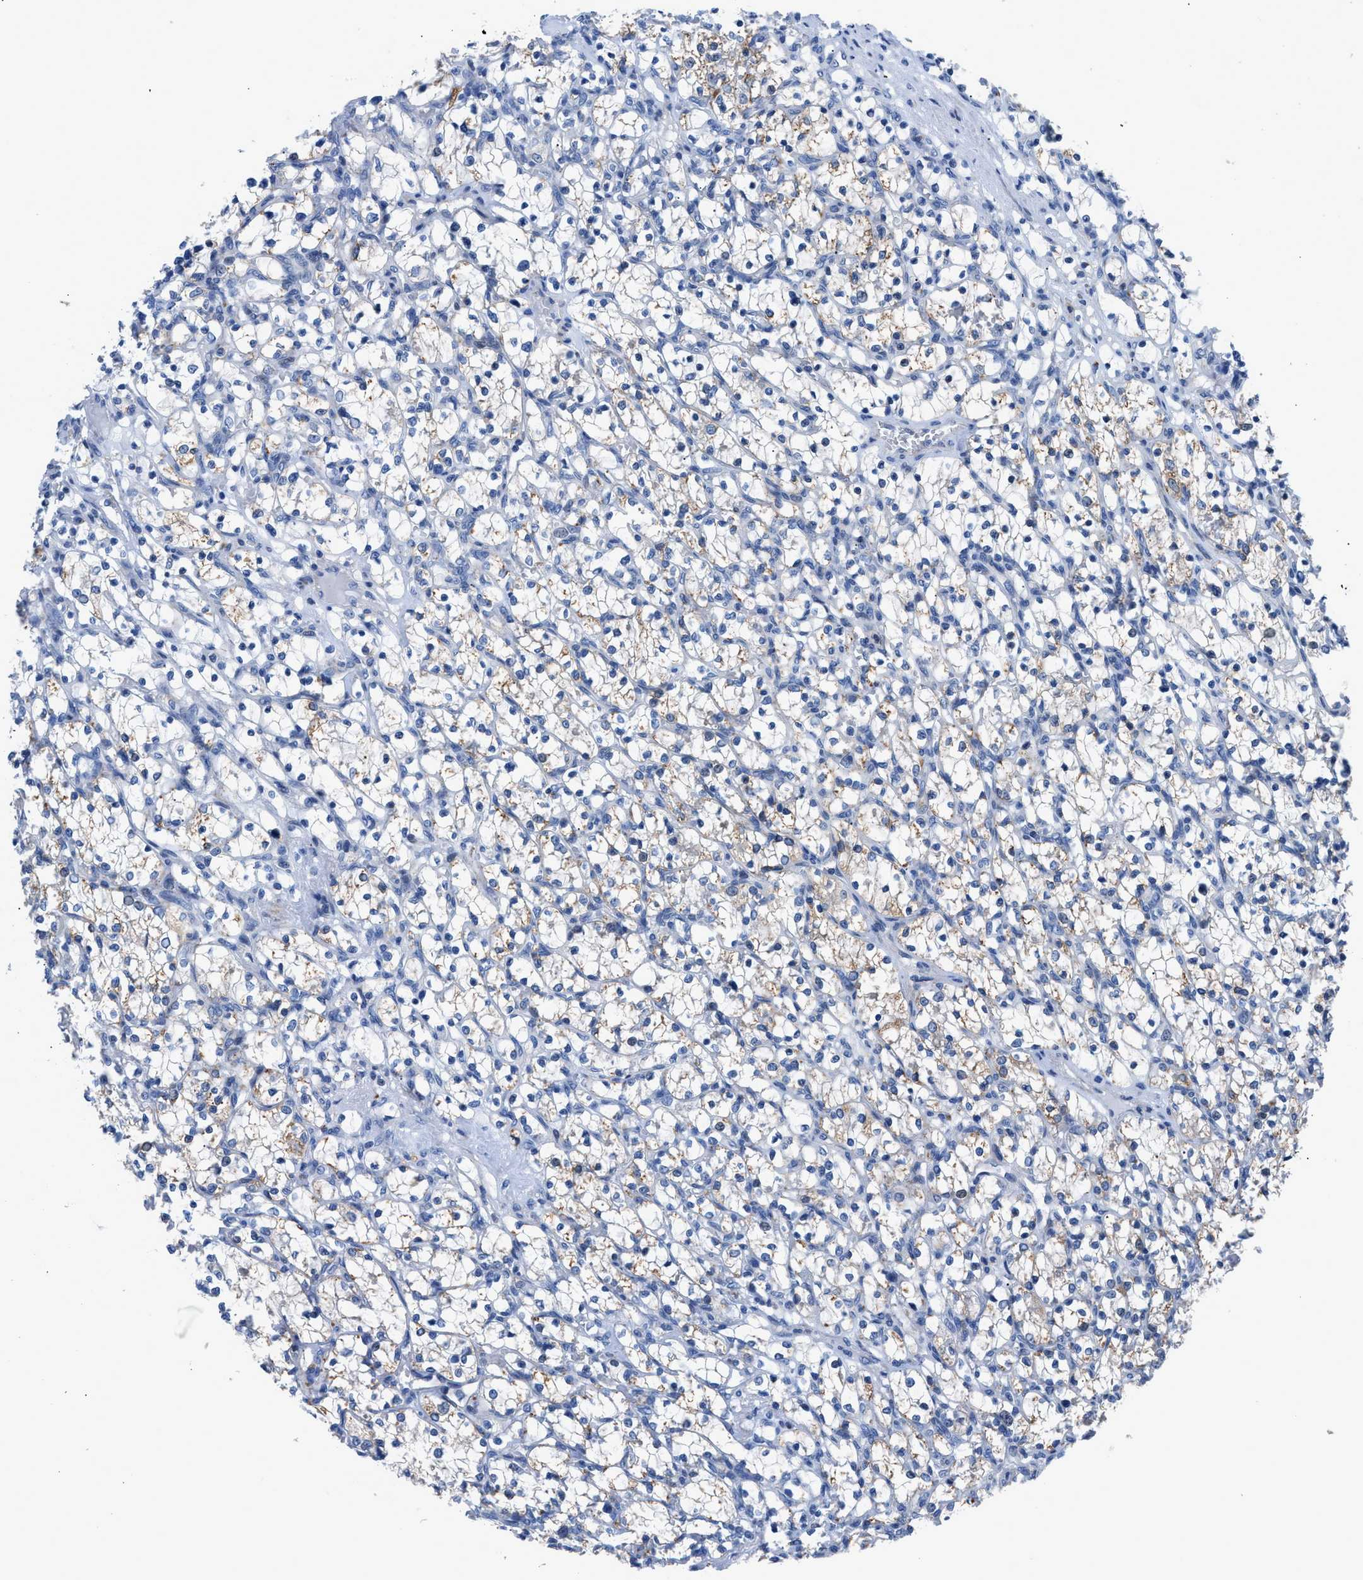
{"staining": {"intensity": "moderate", "quantity": "<25%", "location": "cytoplasmic/membranous"}, "tissue": "renal cancer", "cell_type": "Tumor cells", "image_type": "cancer", "snomed": [{"axis": "morphology", "description": "Adenocarcinoma, NOS"}, {"axis": "topography", "description": "Kidney"}], "caption": "Immunohistochemistry (IHC) photomicrograph of neoplastic tissue: human renal adenocarcinoma stained using immunohistochemistry (IHC) reveals low levels of moderate protein expression localized specifically in the cytoplasmic/membranous of tumor cells, appearing as a cytoplasmic/membranous brown color.", "gene": "UAP1", "patient": {"sex": "female", "age": 69}}